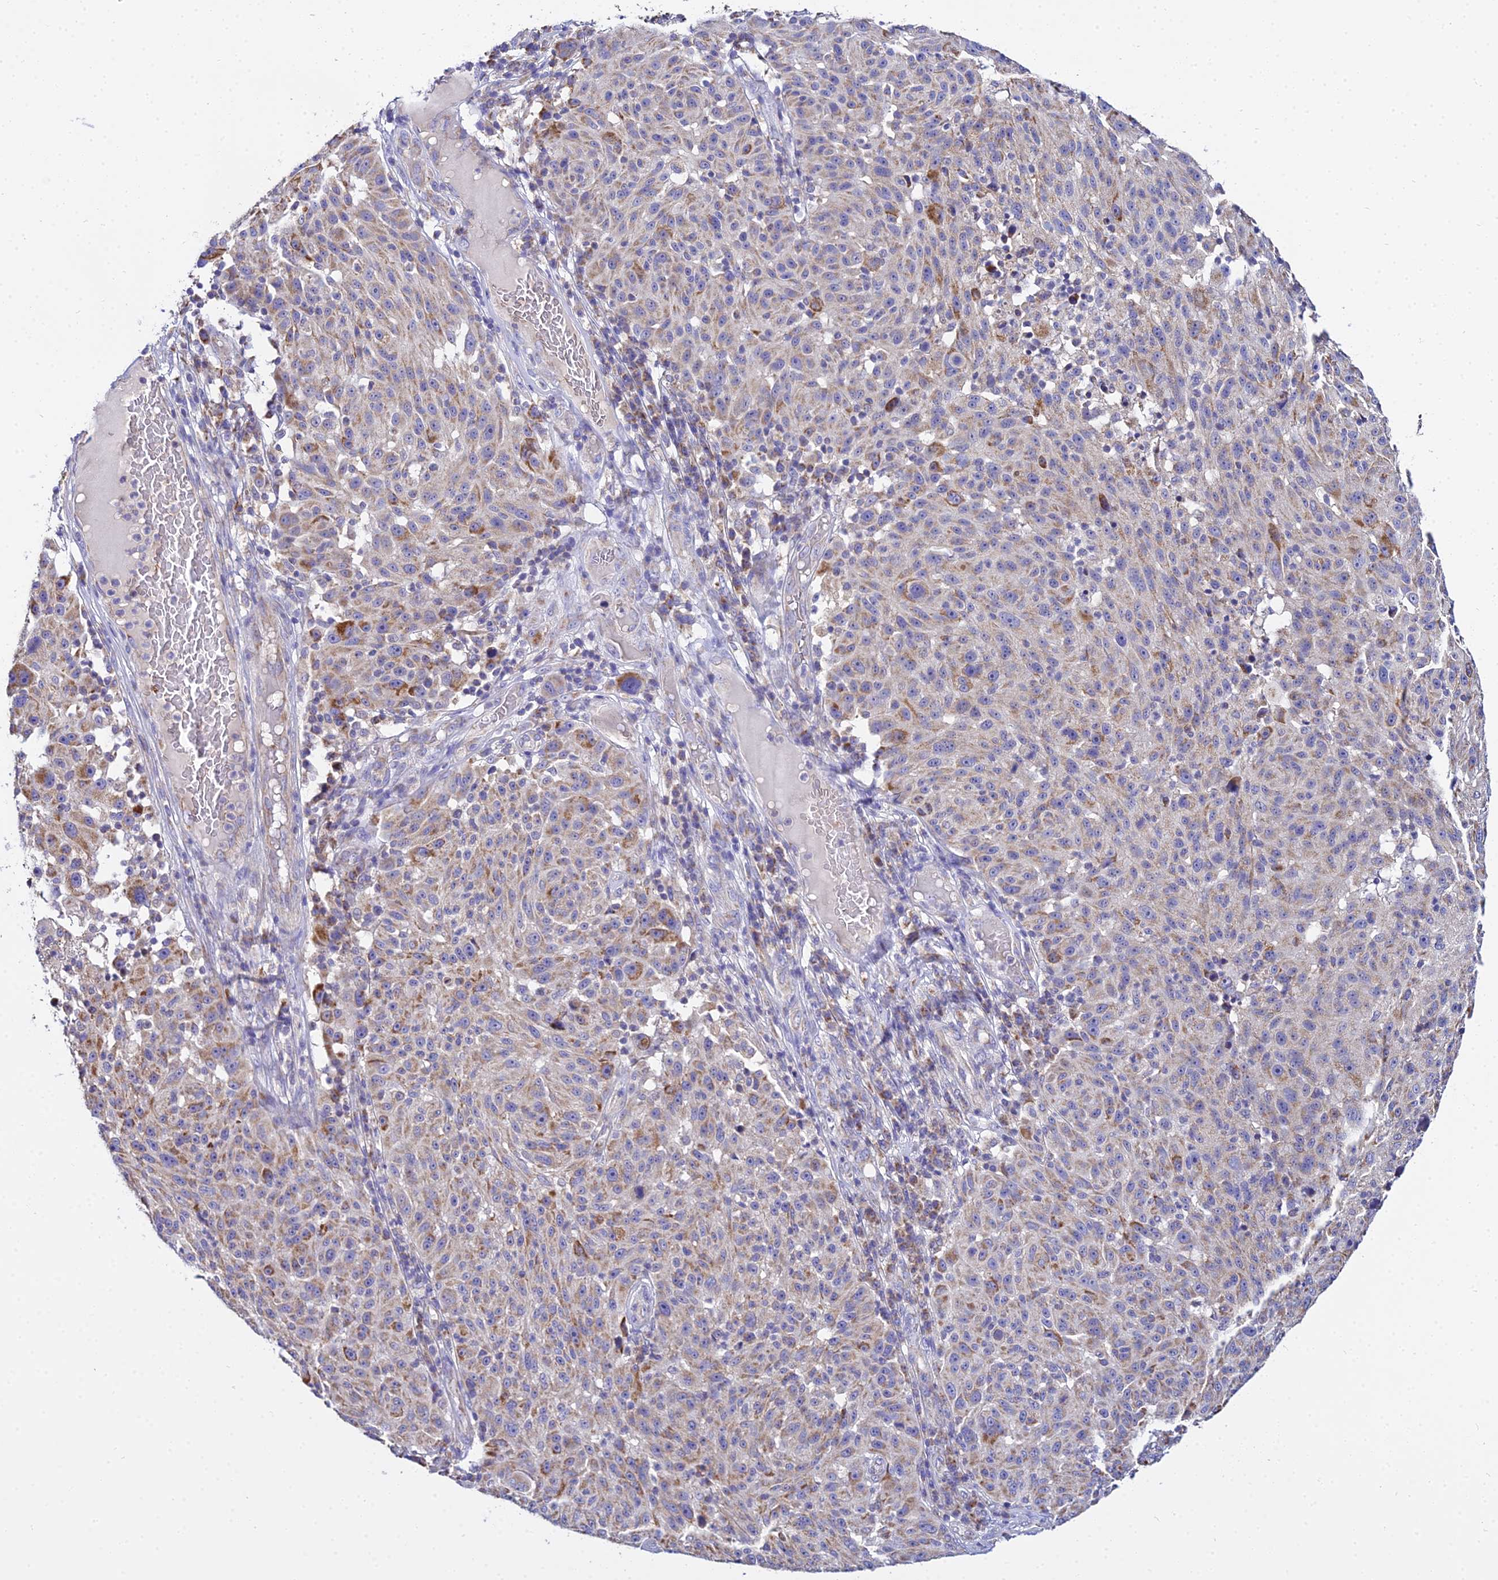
{"staining": {"intensity": "moderate", "quantity": "<25%", "location": "cytoplasmic/membranous"}, "tissue": "melanoma", "cell_type": "Tumor cells", "image_type": "cancer", "snomed": [{"axis": "morphology", "description": "Malignant melanoma, NOS"}, {"axis": "topography", "description": "Skin"}], "caption": "Protein staining of malignant melanoma tissue demonstrates moderate cytoplasmic/membranous staining in about <25% of tumor cells. (brown staining indicates protein expression, while blue staining denotes nuclei).", "gene": "TYW5", "patient": {"sex": "male", "age": 53}}